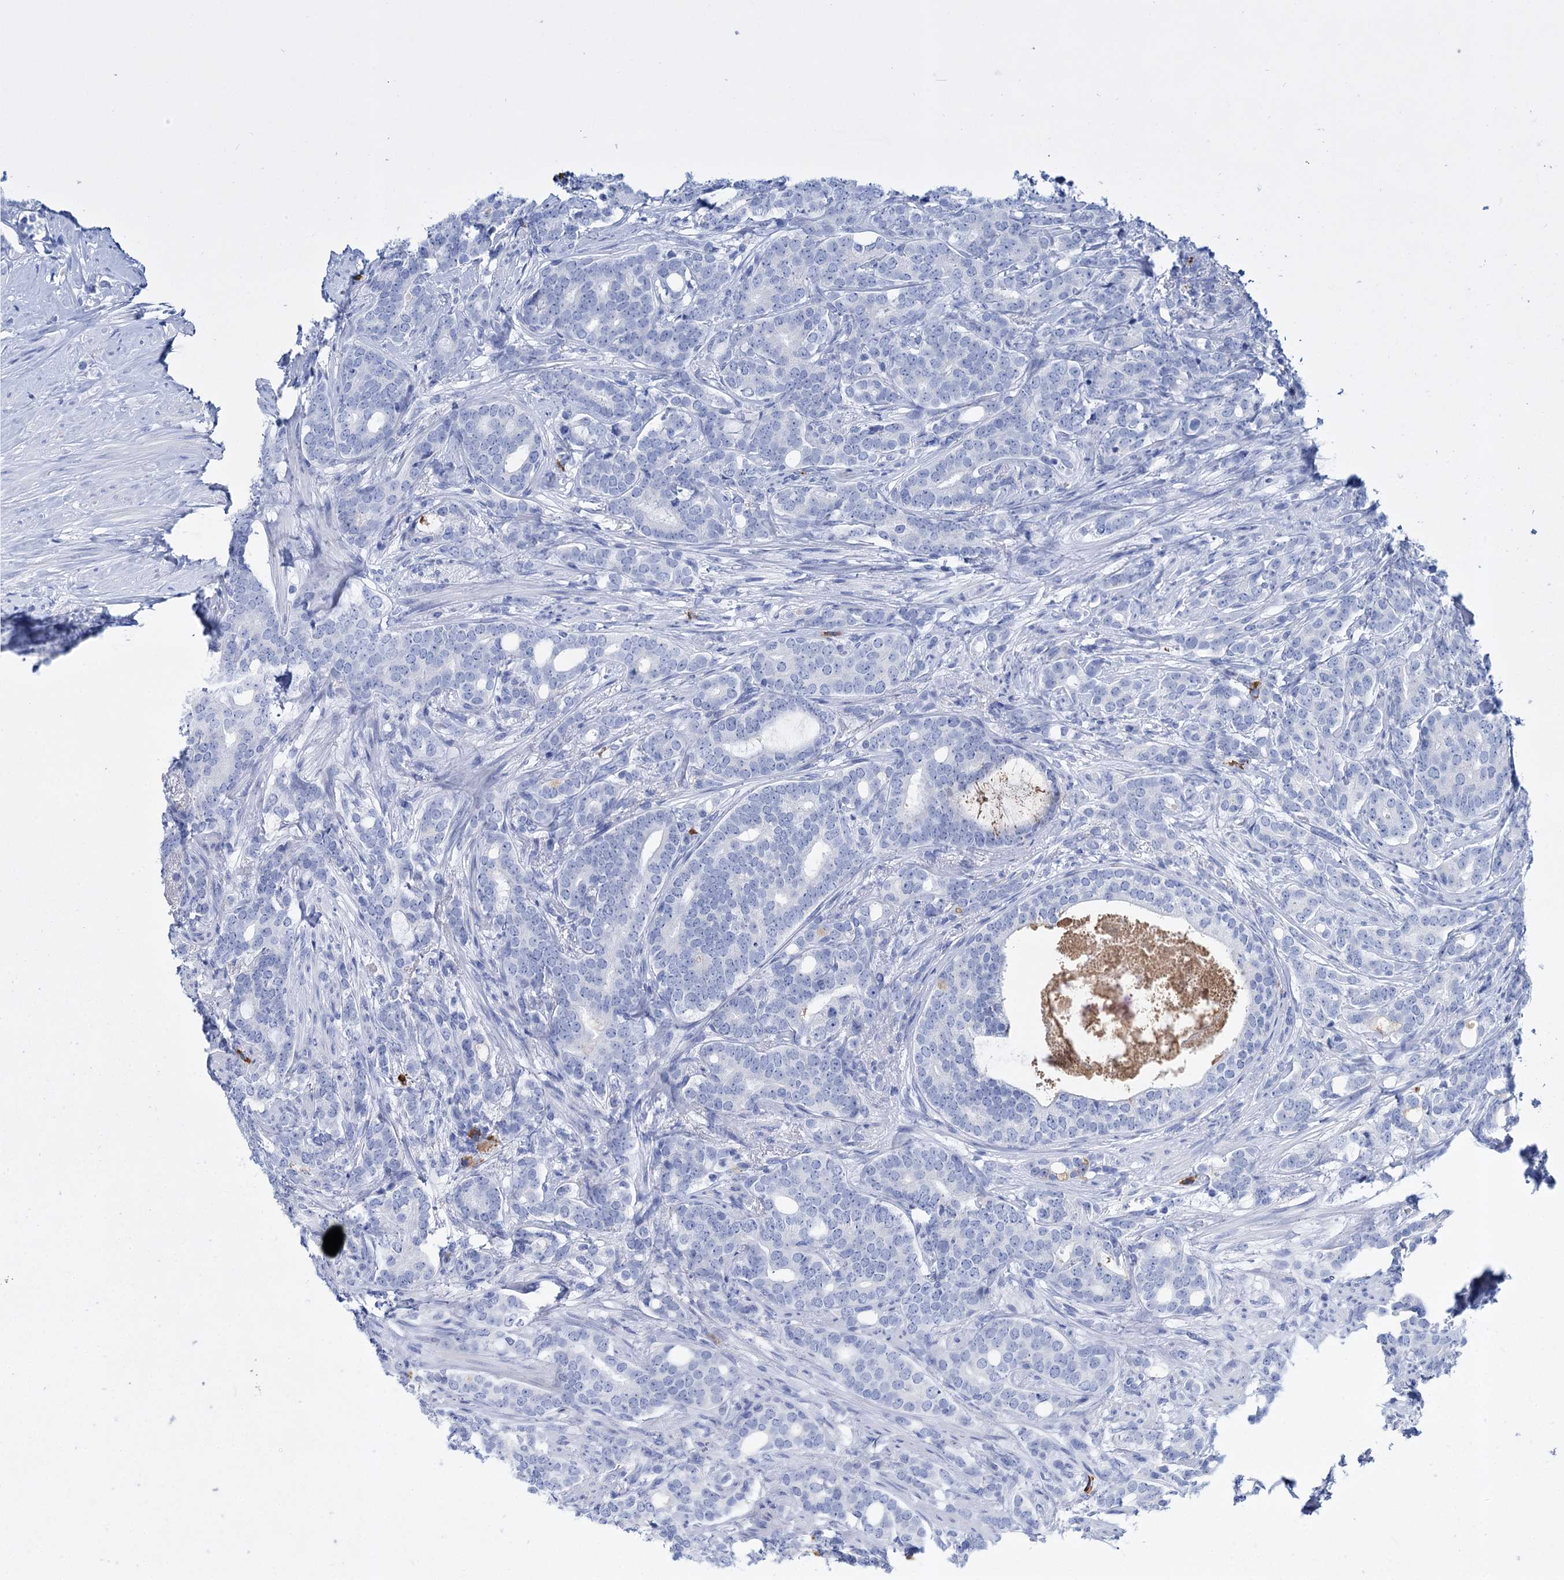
{"staining": {"intensity": "negative", "quantity": "none", "location": "none"}, "tissue": "prostate cancer", "cell_type": "Tumor cells", "image_type": "cancer", "snomed": [{"axis": "morphology", "description": "Adenocarcinoma, Low grade"}, {"axis": "topography", "description": "Prostate"}], "caption": "This is a micrograph of IHC staining of adenocarcinoma (low-grade) (prostate), which shows no positivity in tumor cells.", "gene": "FBXW12", "patient": {"sex": "male", "age": 71}}